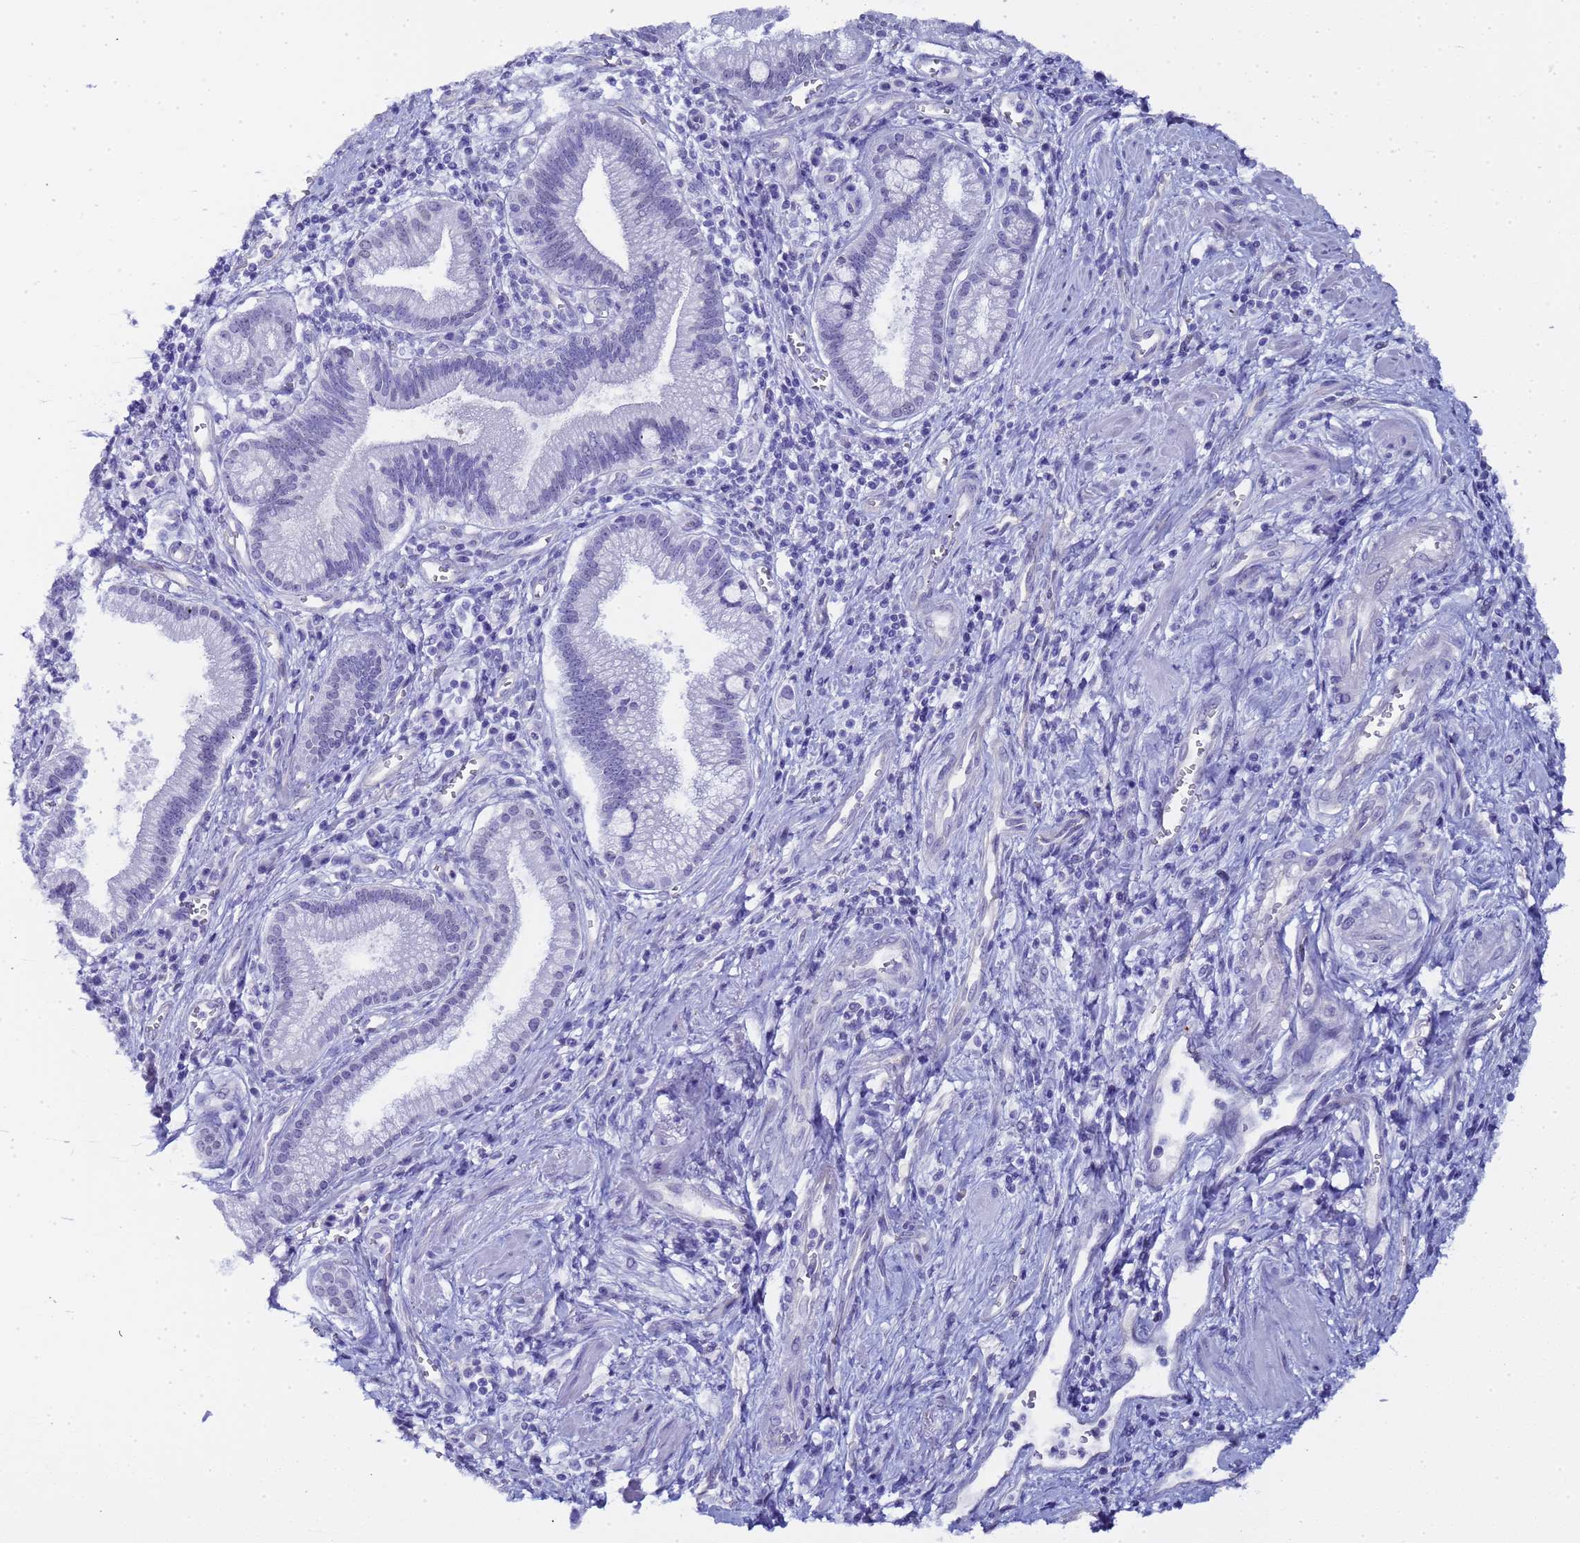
{"staining": {"intensity": "negative", "quantity": "none", "location": "none"}, "tissue": "pancreatic cancer", "cell_type": "Tumor cells", "image_type": "cancer", "snomed": [{"axis": "morphology", "description": "Adenocarcinoma, NOS"}, {"axis": "topography", "description": "Pancreas"}], "caption": "DAB immunohistochemical staining of pancreatic cancer shows no significant expression in tumor cells.", "gene": "CTRC", "patient": {"sex": "male", "age": 78}}